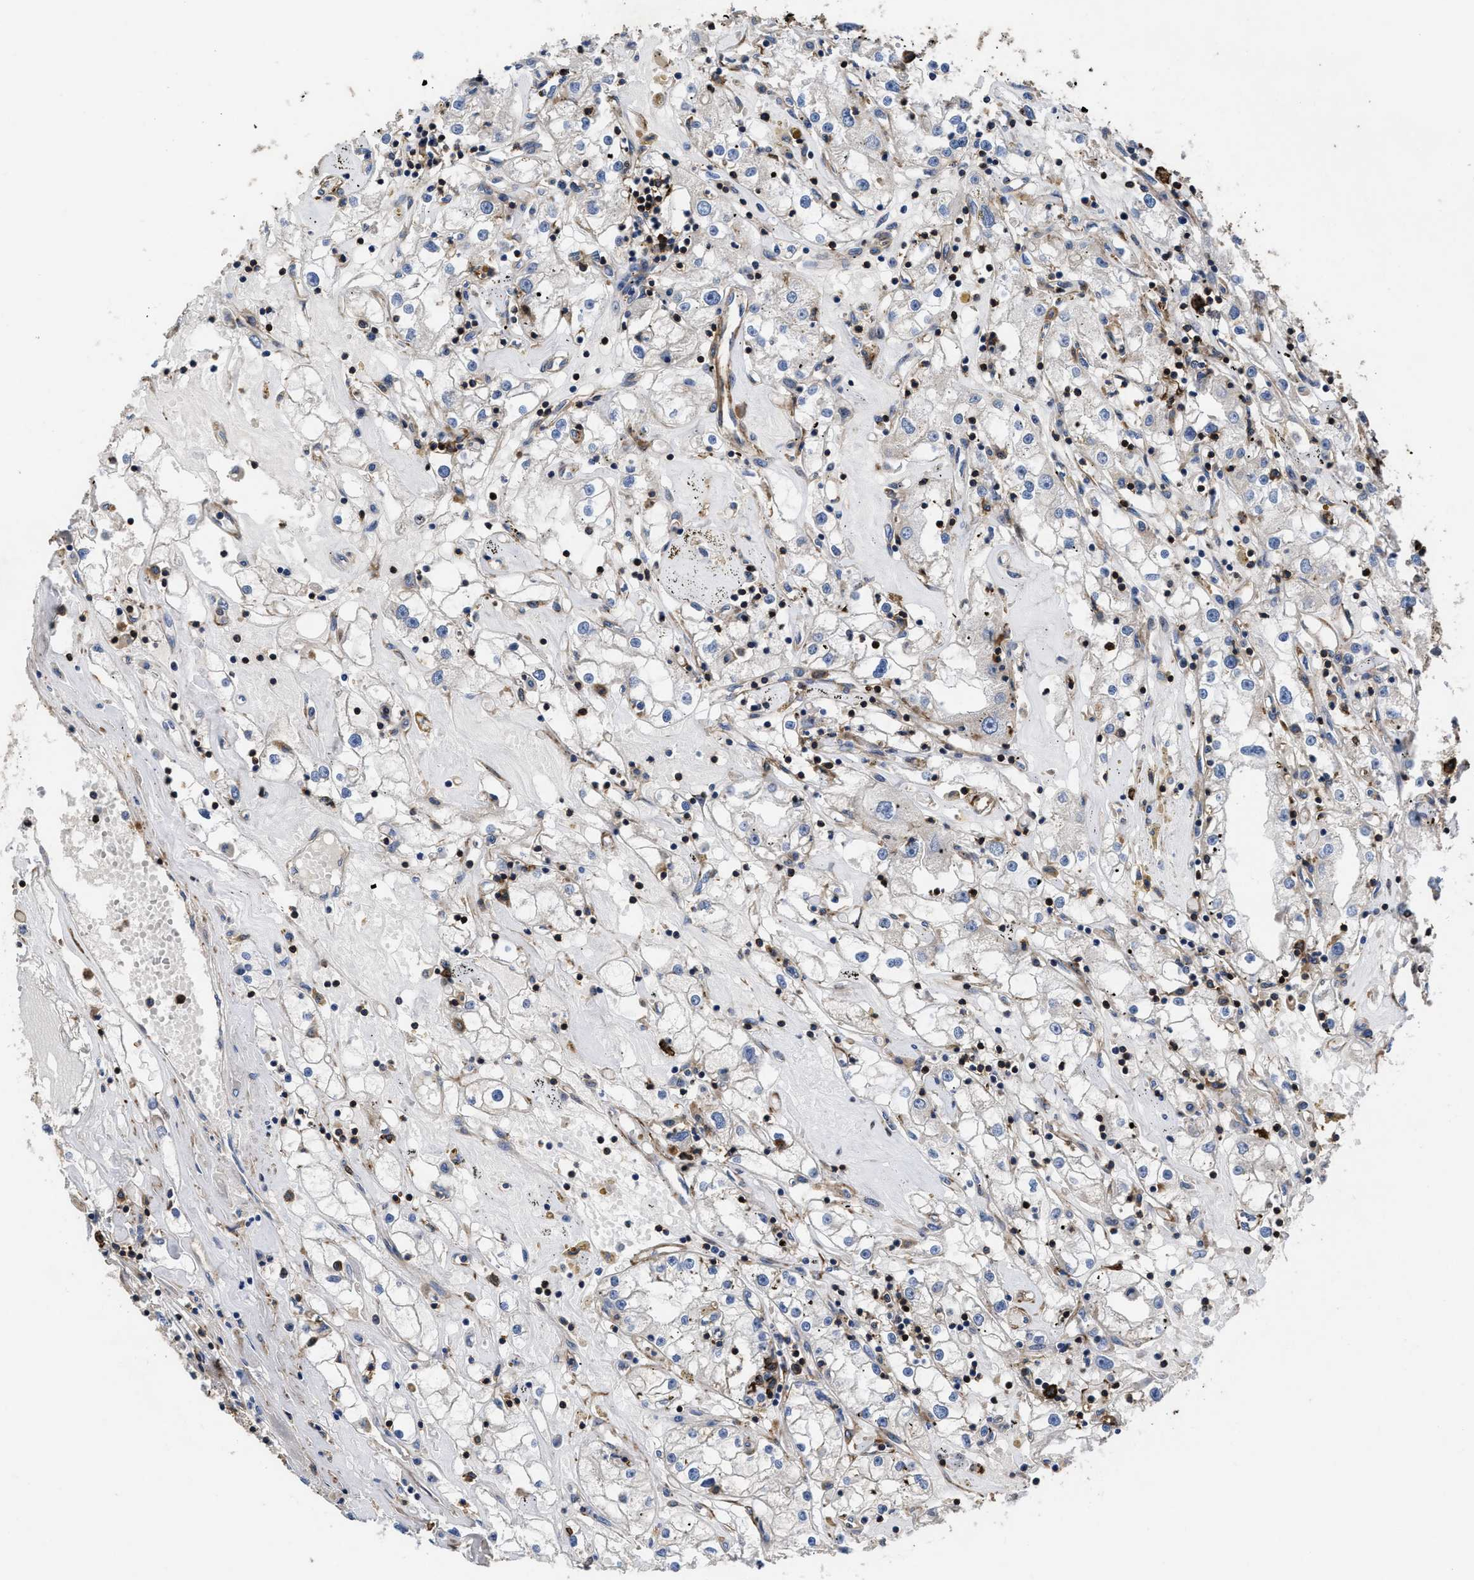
{"staining": {"intensity": "negative", "quantity": "none", "location": "none"}, "tissue": "renal cancer", "cell_type": "Tumor cells", "image_type": "cancer", "snomed": [{"axis": "morphology", "description": "Adenocarcinoma, NOS"}, {"axis": "topography", "description": "Kidney"}], "caption": "Immunohistochemistry (IHC) histopathology image of renal cancer stained for a protein (brown), which demonstrates no staining in tumor cells.", "gene": "SCUBE2", "patient": {"sex": "male", "age": 56}}